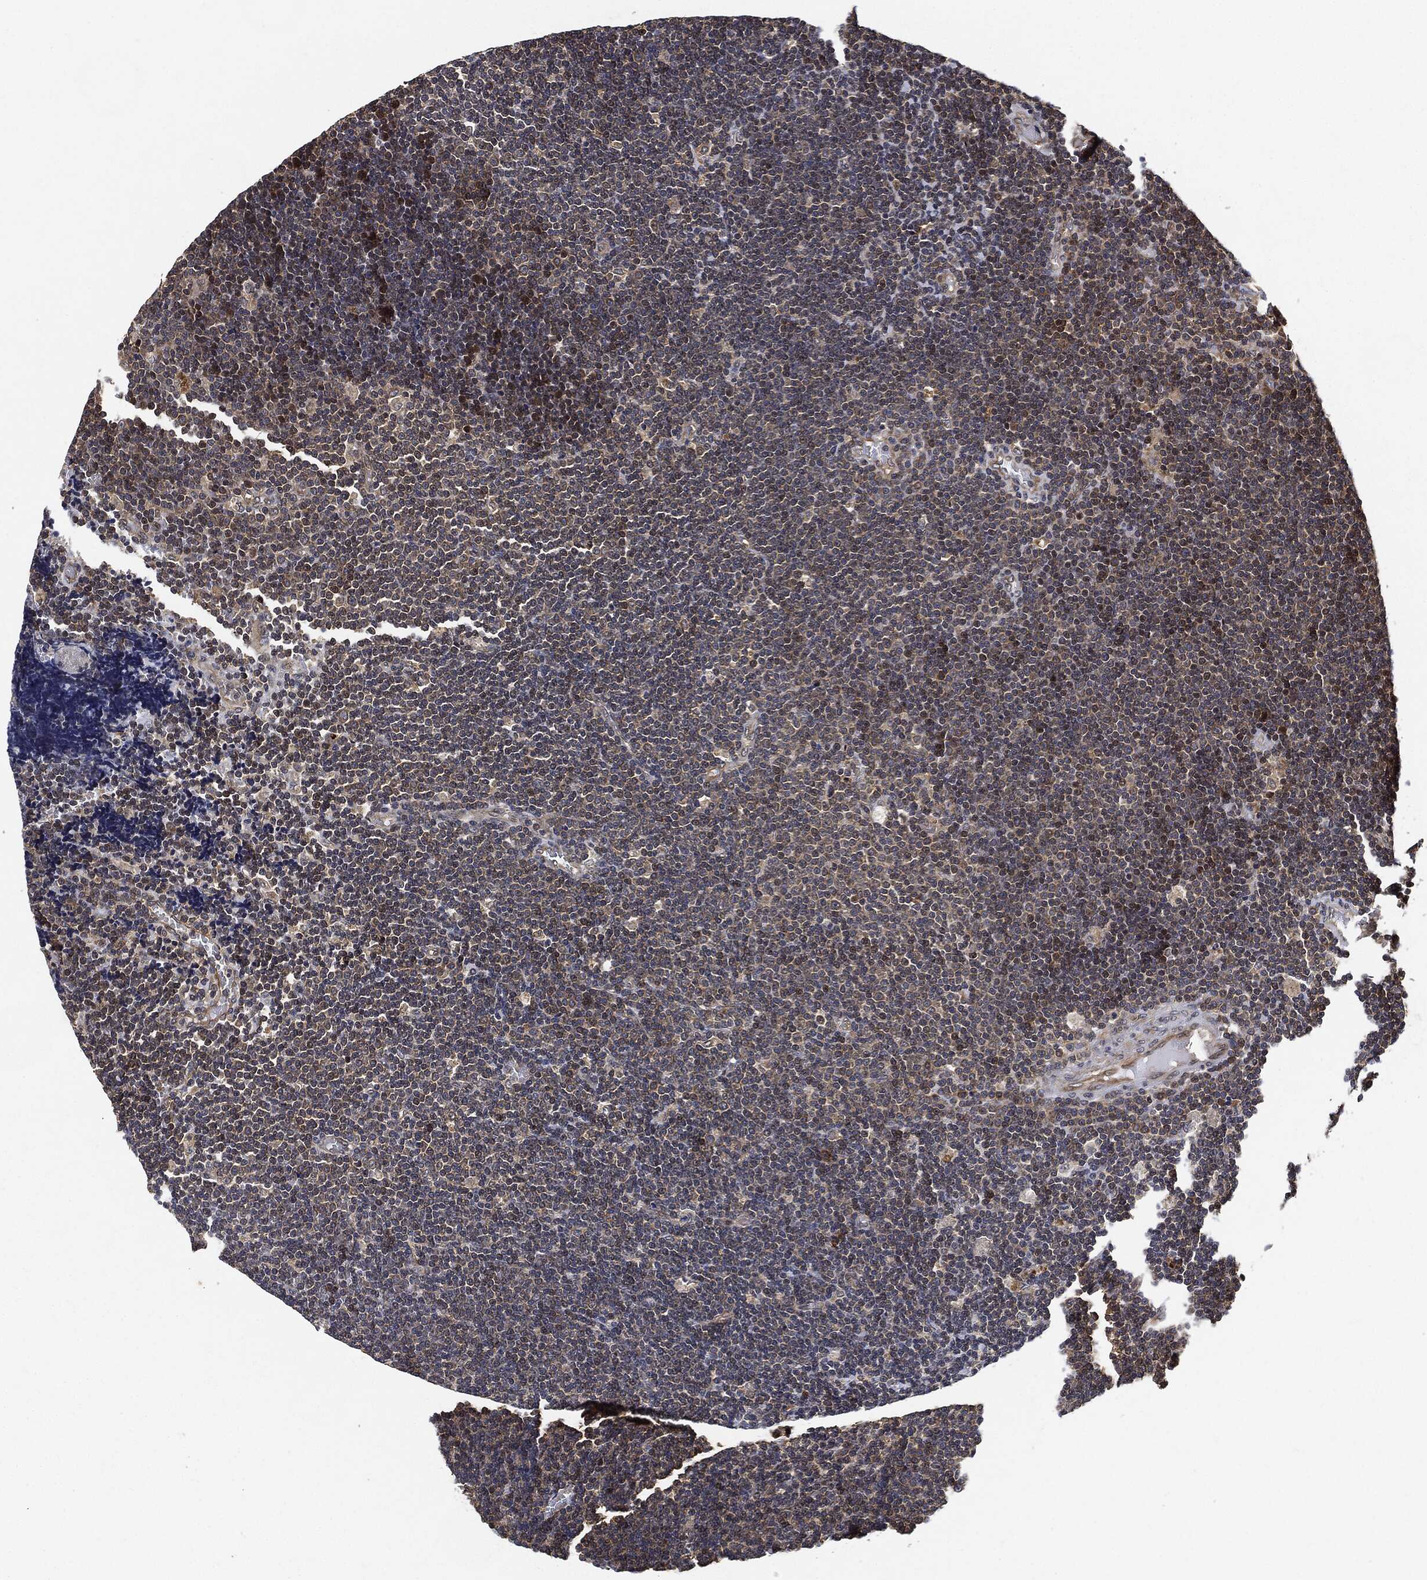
{"staining": {"intensity": "moderate", "quantity": "25%-75%", "location": "cytoplasmic/membranous"}, "tissue": "lymphoma", "cell_type": "Tumor cells", "image_type": "cancer", "snomed": [{"axis": "morphology", "description": "Malignant lymphoma, non-Hodgkin's type, Low grade"}, {"axis": "topography", "description": "Brain"}], "caption": "Tumor cells show medium levels of moderate cytoplasmic/membranous positivity in approximately 25%-75% of cells in lymphoma.", "gene": "MLST8", "patient": {"sex": "female", "age": 66}}